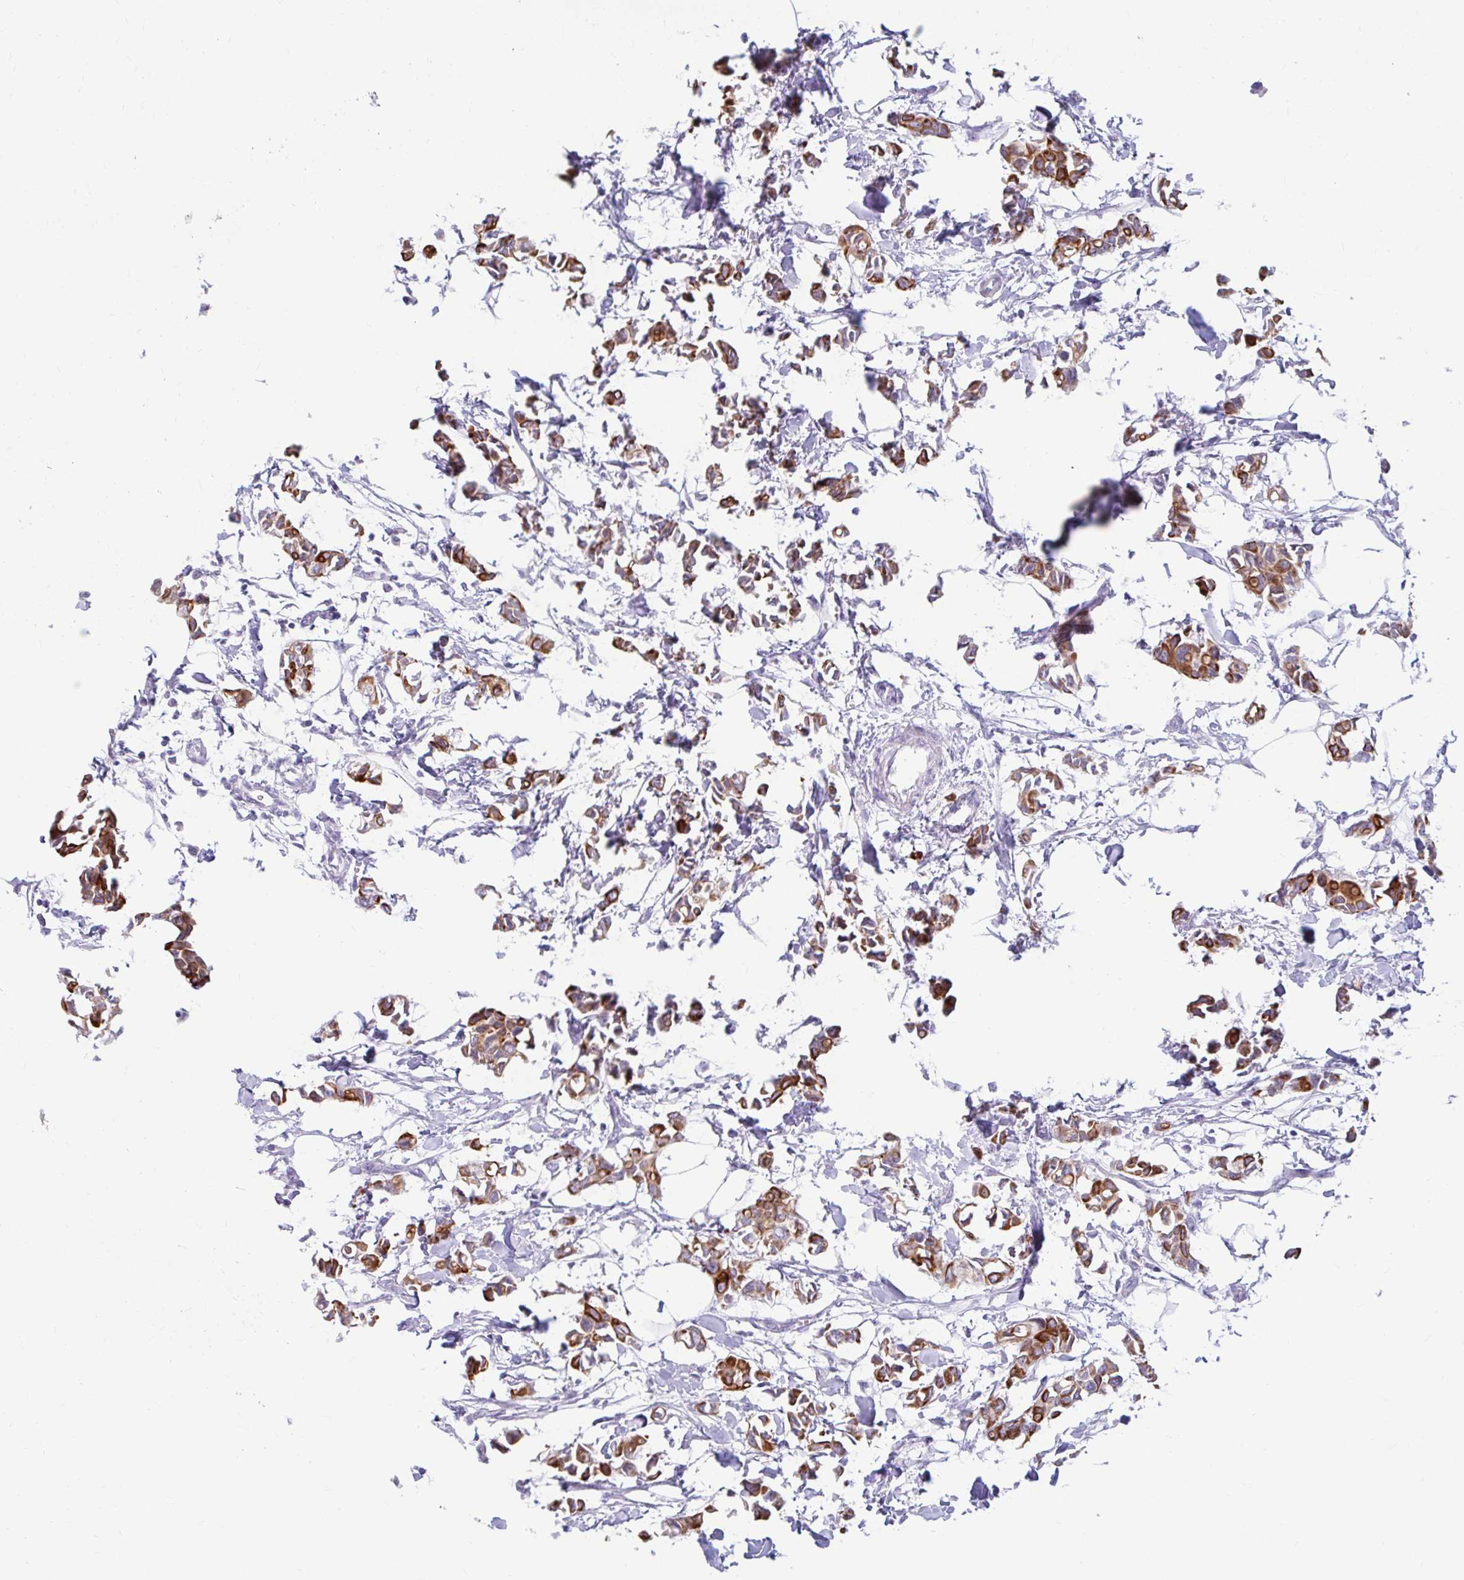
{"staining": {"intensity": "moderate", "quantity": ">75%", "location": "cytoplasmic/membranous"}, "tissue": "breast cancer", "cell_type": "Tumor cells", "image_type": "cancer", "snomed": [{"axis": "morphology", "description": "Duct carcinoma"}, {"axis": "topography", "description": "Breast"}], "caption": "A photomicrograph of human invasive ductal carcinoma (breast) stained for a protein shows moderate cytoplasmic/membranous brown staining in tumor cells. Using DAB (3,3'-diaminobenzidine) (brown) and hematoxylin (blue) stains, captured at high magnification using brightfield microscopy.", "gene": "RGS16", "patient": {"sex": "female", "age": 41}}